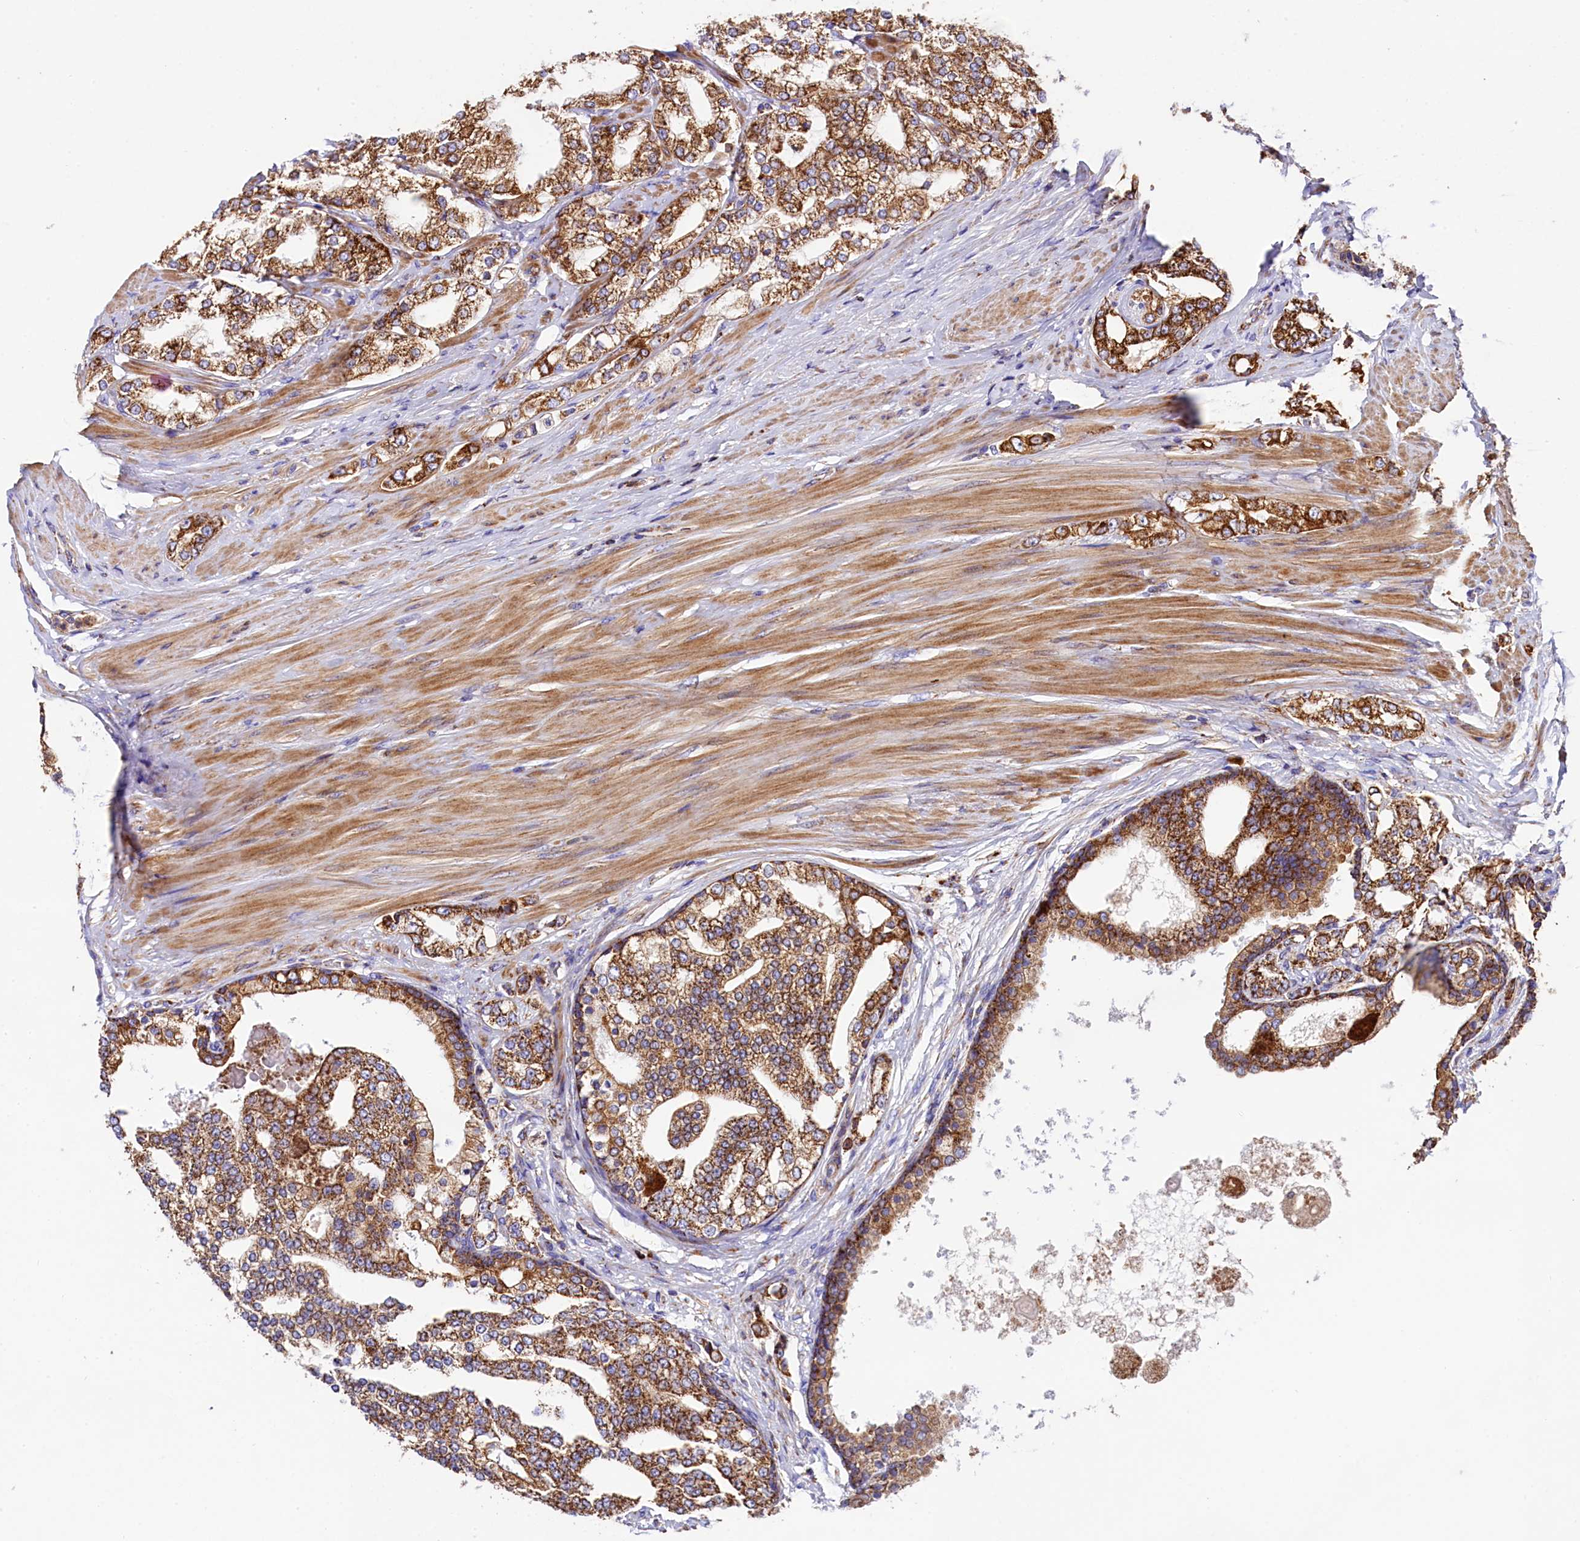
{"staining": {"intensity": "strong", "quantity": ">75%", "location": "cytoplasmic/membranous"}, "tissue": "prostate cancer", "cell_type": "Tumor cells", "image_type": "cancer", "snomed": [{"axis": "morphology", "description": "Adenocarcinoma, High grade"}, {"axis": "topography", "description": "Prostate"}], "caption": "Prostate cancer (high-grade adenocarcinoma) tissue demonstrates strong cytoplasmic/membranous positivity in about >75% of tumor cells, visualized by immunohistochemistry.", "gene": "CLYBL", "patient": {"sex": "male", "age": 64}}